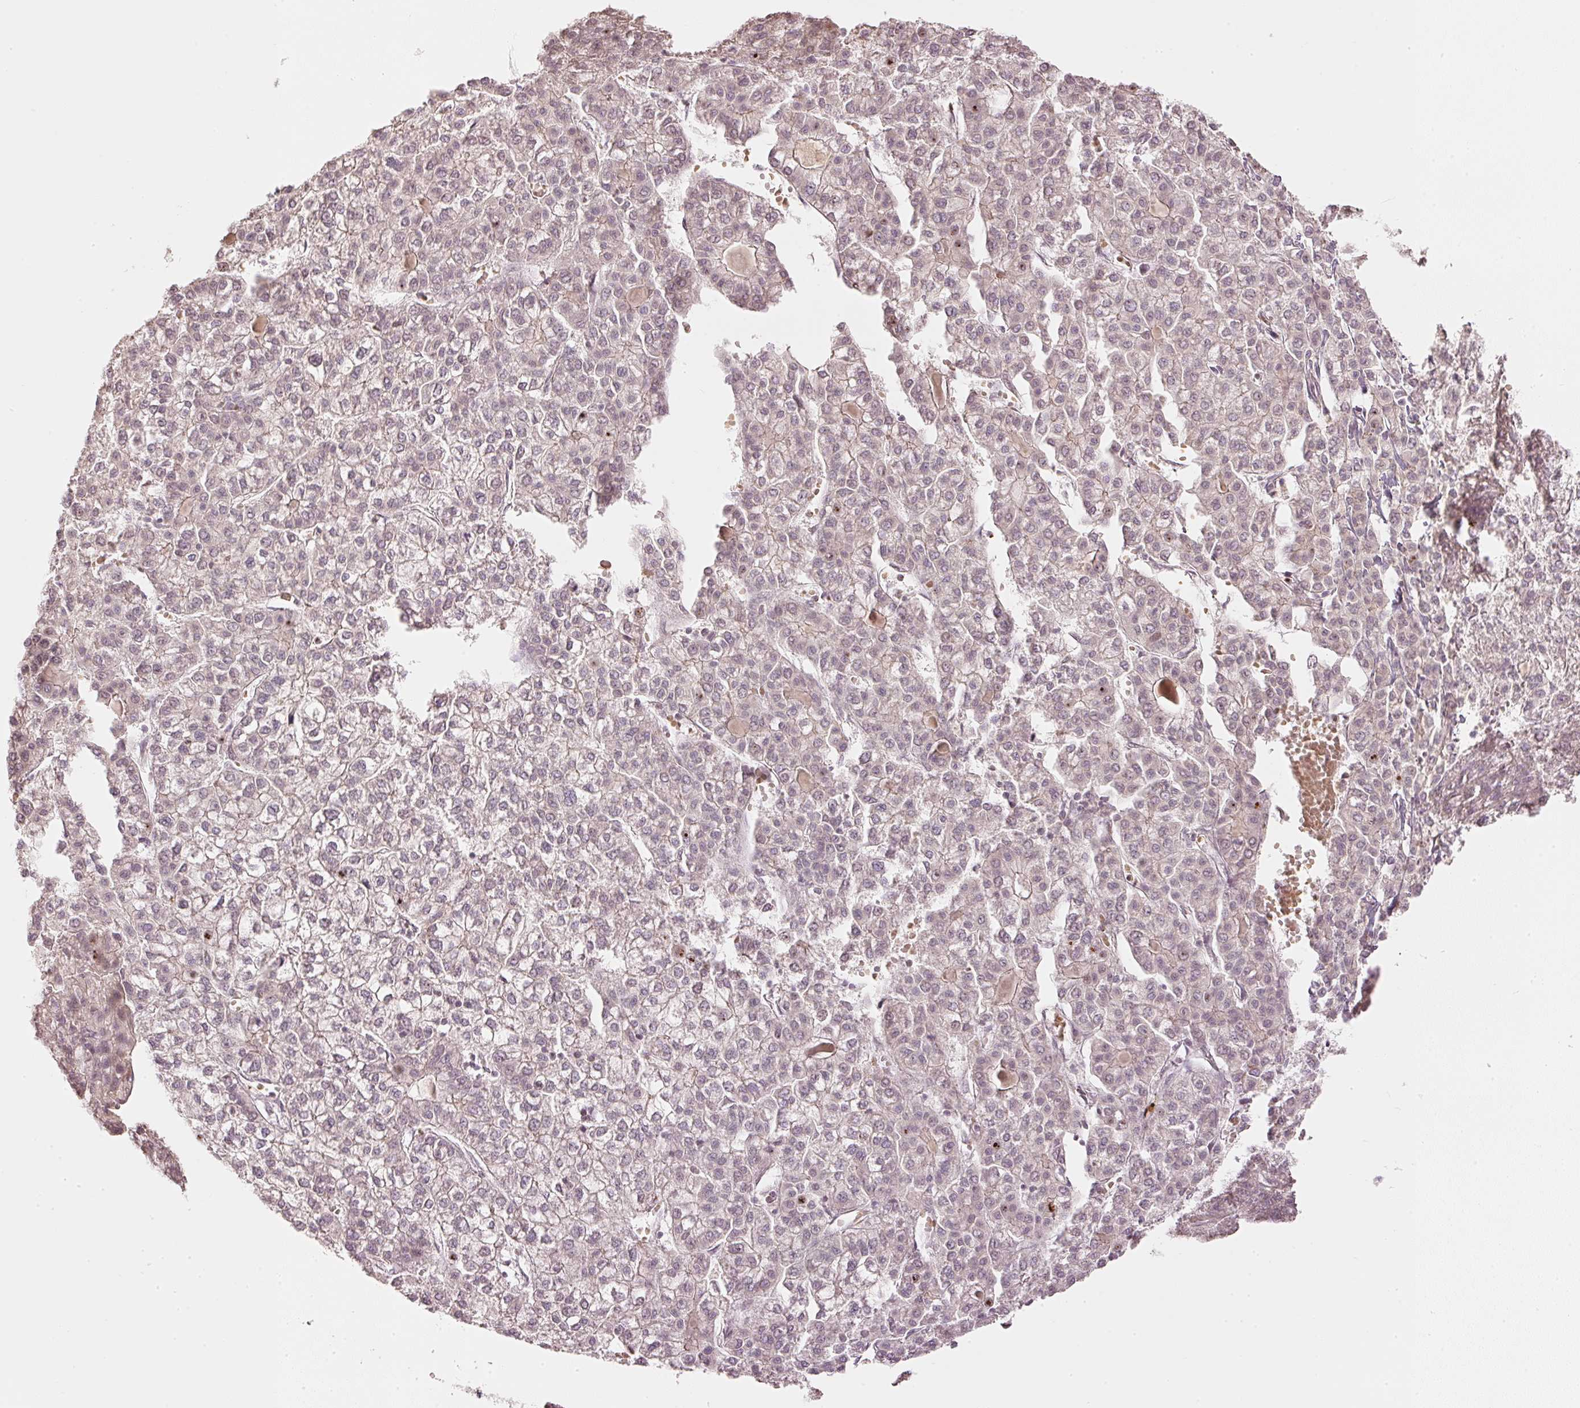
{"staining": {"intensity": "weak", "quantity": "<25%", "location": "cytoplasmic/membranous,nuclear"}, "tissue": "liver cancer", "cell_type": "Tumor cells", "image_type": "cancer", "snomed": [{"axis": "morphology", "description": "Carcinoma, Hepatocellular, NOS"}, {"axis": "topography", "description": "Liver"}], "caption": "The histopathology image reveals no staining of tumor cells in liver cancer (hepatocellular carcinoma).", "gene": "GZMA", "patient": {"sex": "female", "age": 43}}